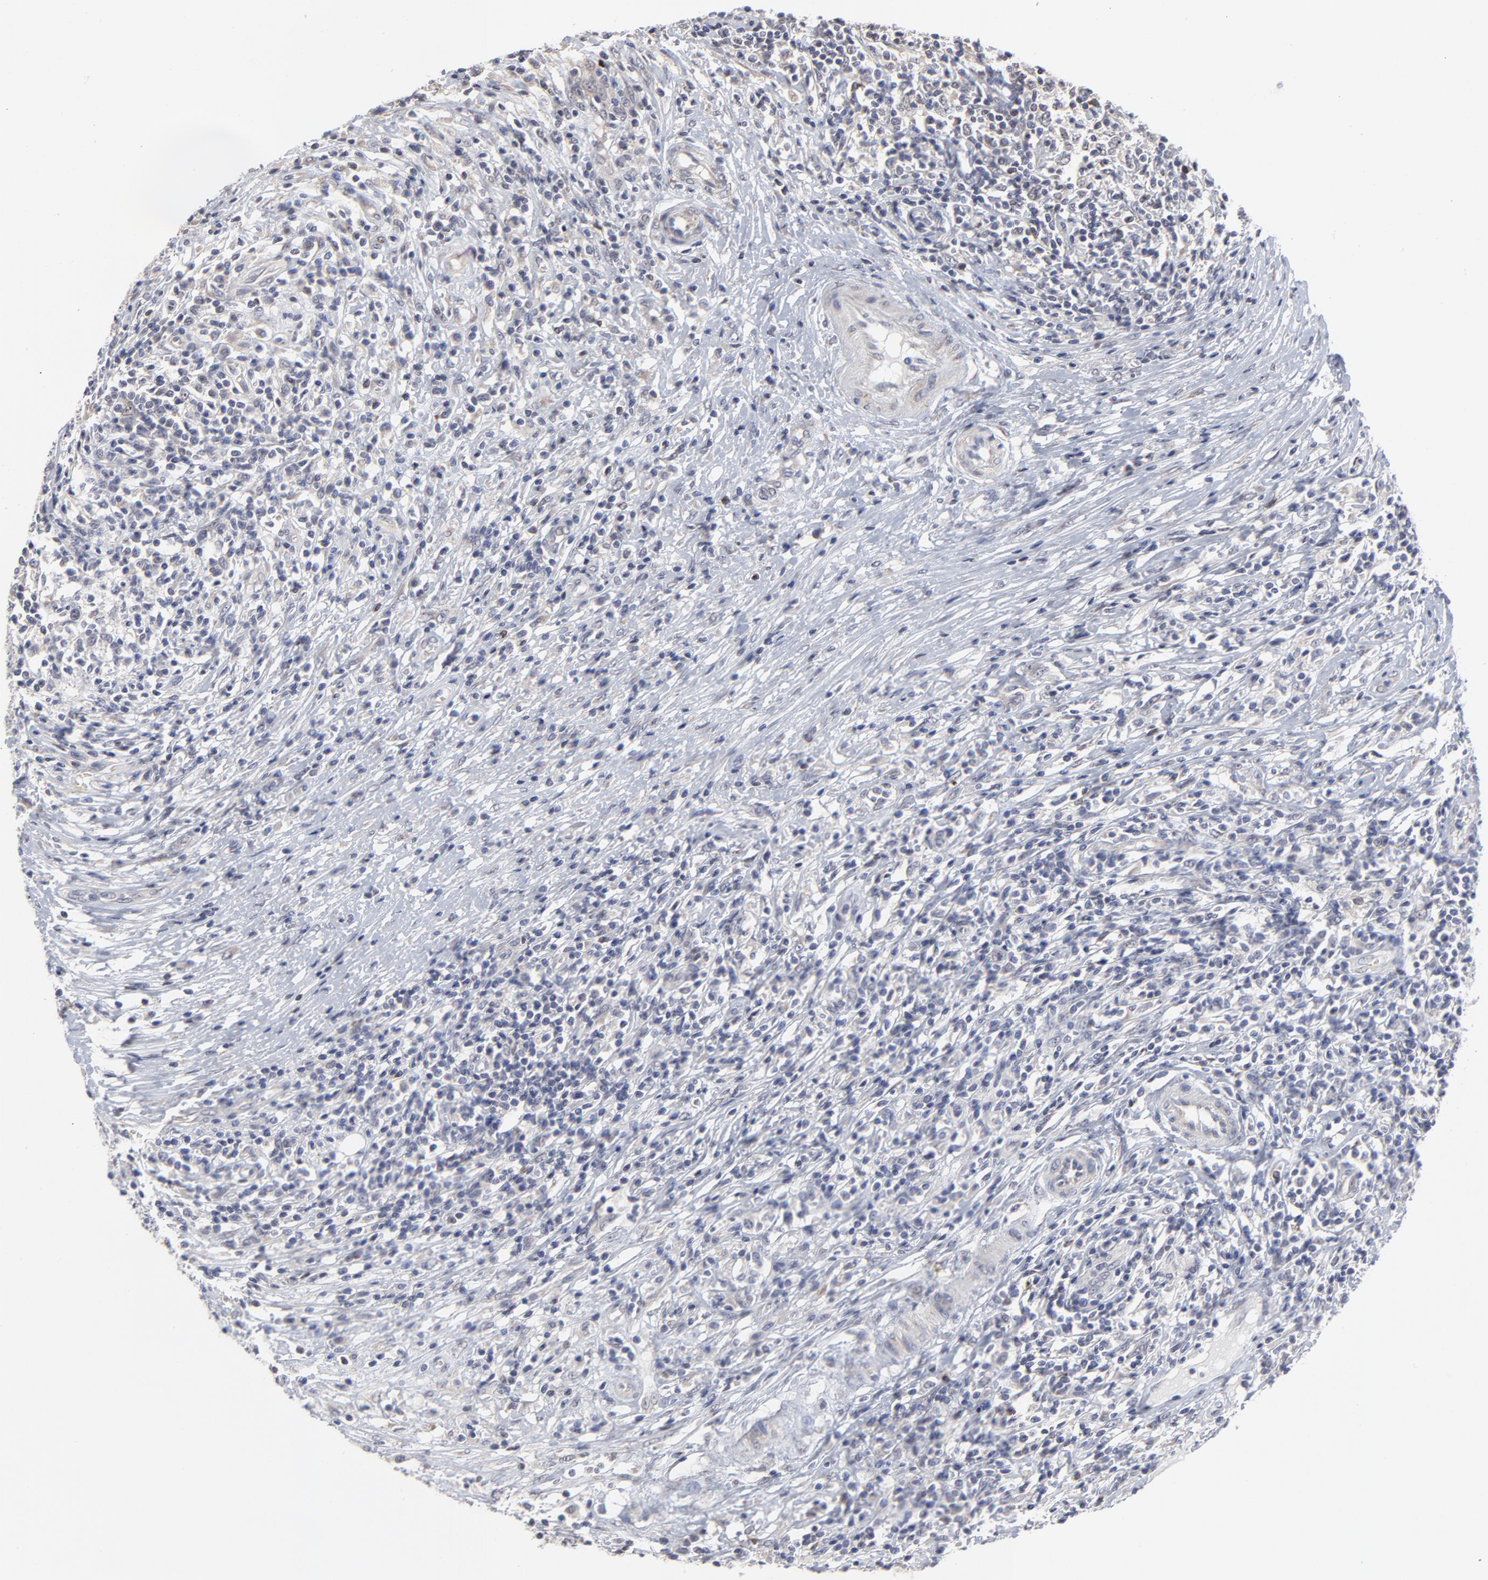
{"staining": {"intensity": "negative", "quantity": "none", "location": "none"}, "tissue": "lymphoma", "cell_type": "Tumor cells", "image_type": "cancer", "snomed": [{"axis": "morphology", "description": "Malignant lymphoma, non-Hodgkin's type, High grade"}, {"axis": "topography", "description": "Lymph node"}], "caption": "High-grade malignant lymphoma, non-Hodgkin's type was stained to show a protein in brown. There is no significant positivity in tumor cells.", "gene": "MAGEA10", "patient": {"sex": "female", "age": 84}}